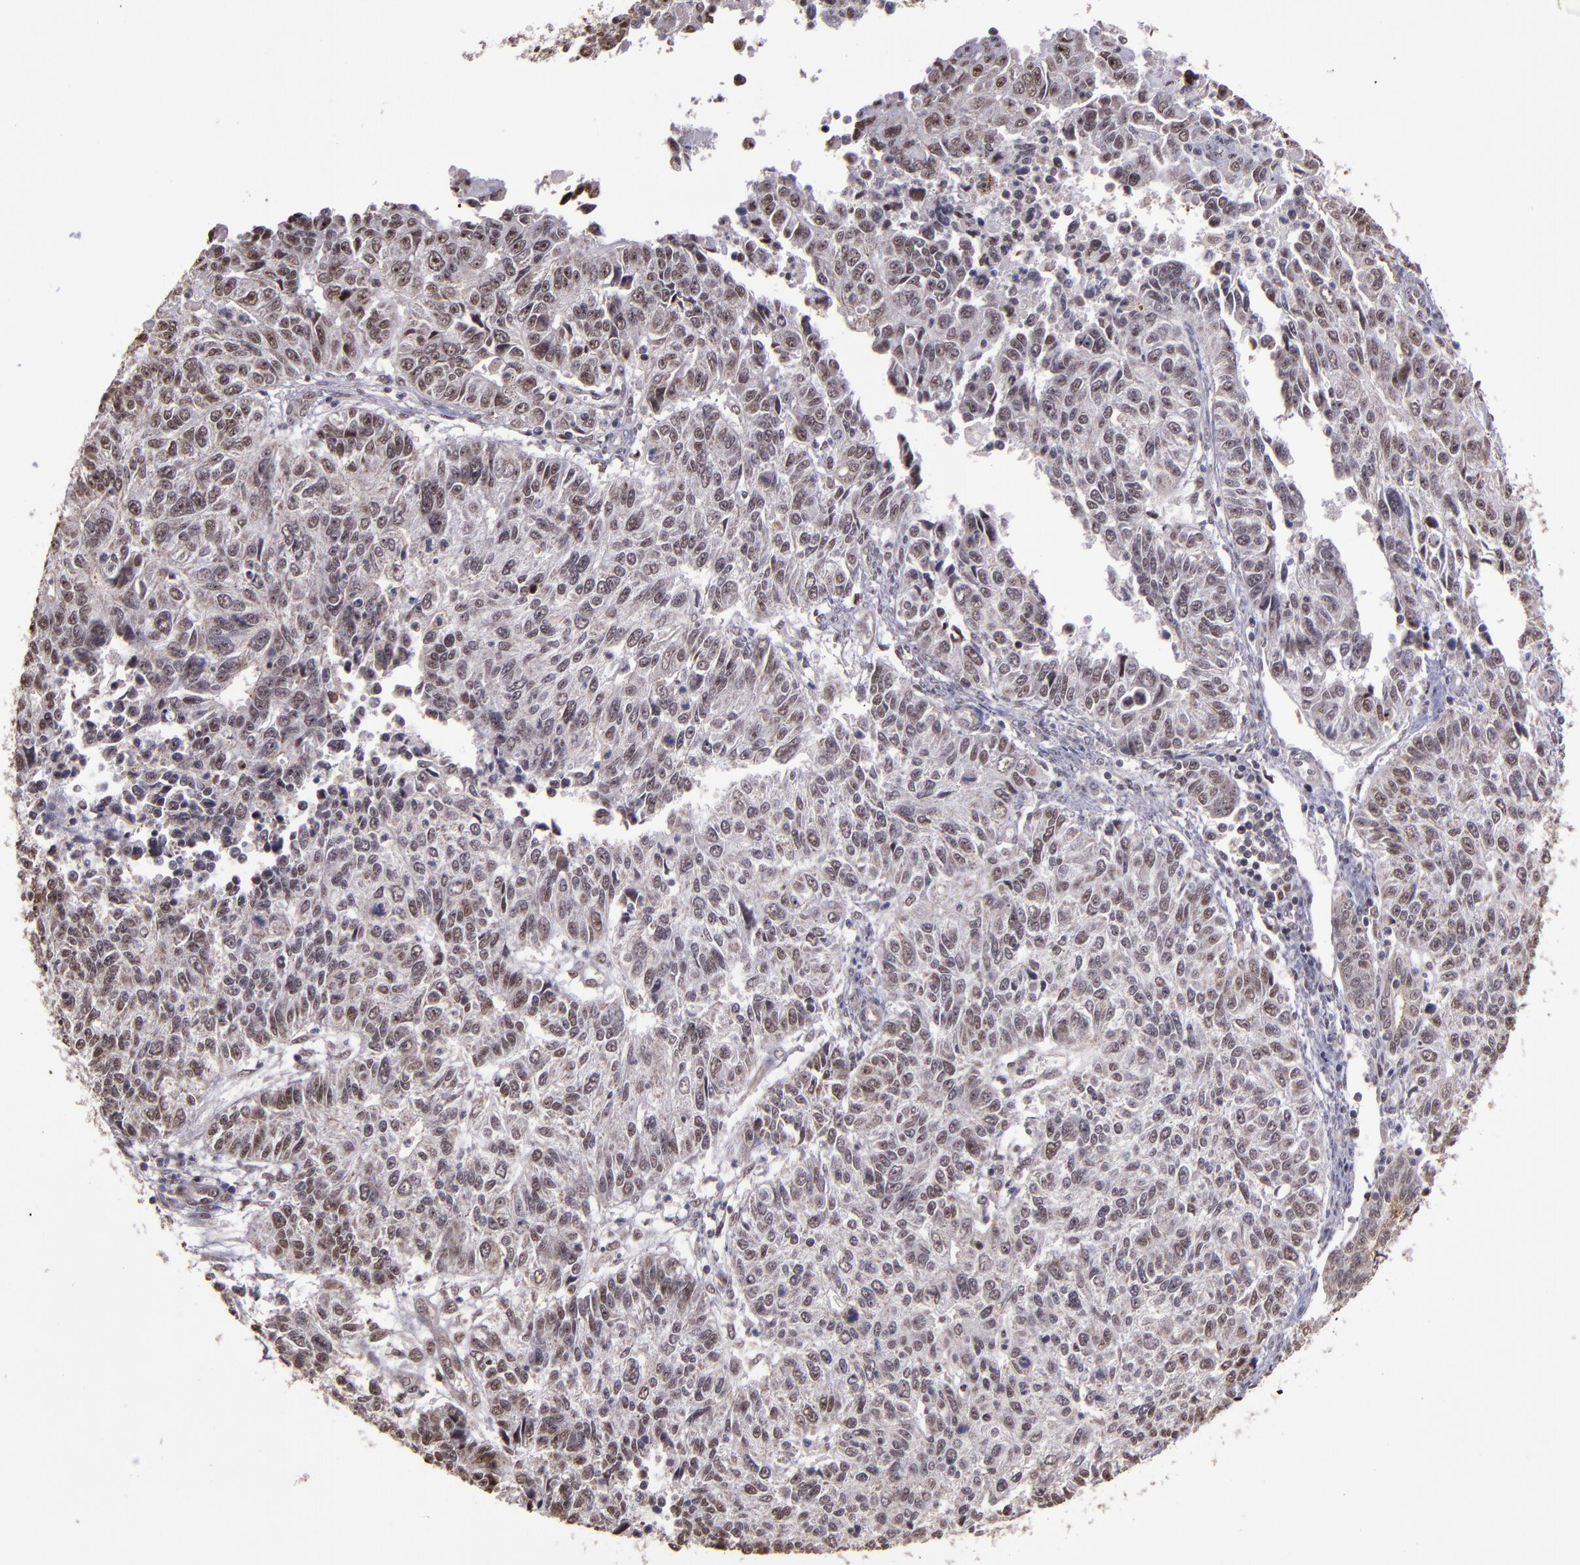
{"staining": {"intensity": "moderate", "quantity": ">75%", "location": "cytoplasmic/membranous,nuclear"}, "tissue": "endometrial cancer", "cell_type": "Tumor cells", "image_type": "cancer", "snomed": [{"axis": "morphology", "description": "Adenocarcinoma, NOS"}, {"axis": "topography", "description": "Endometrium"}], "caption": "DAB (3,3'-diaminobenzidine) immunohistochemical staining of endometrial adenocarcinoma displays moderate cytoplasmic/membranous and nuclear protein positivity in about >75% of tumor cells. The staining was performed using DAB, with brown indicating positive protein expression. Nuclei are stained blue with hematoxylin.", "gene": "CECR2", "patient": {"sex": "female", "age": 42}}